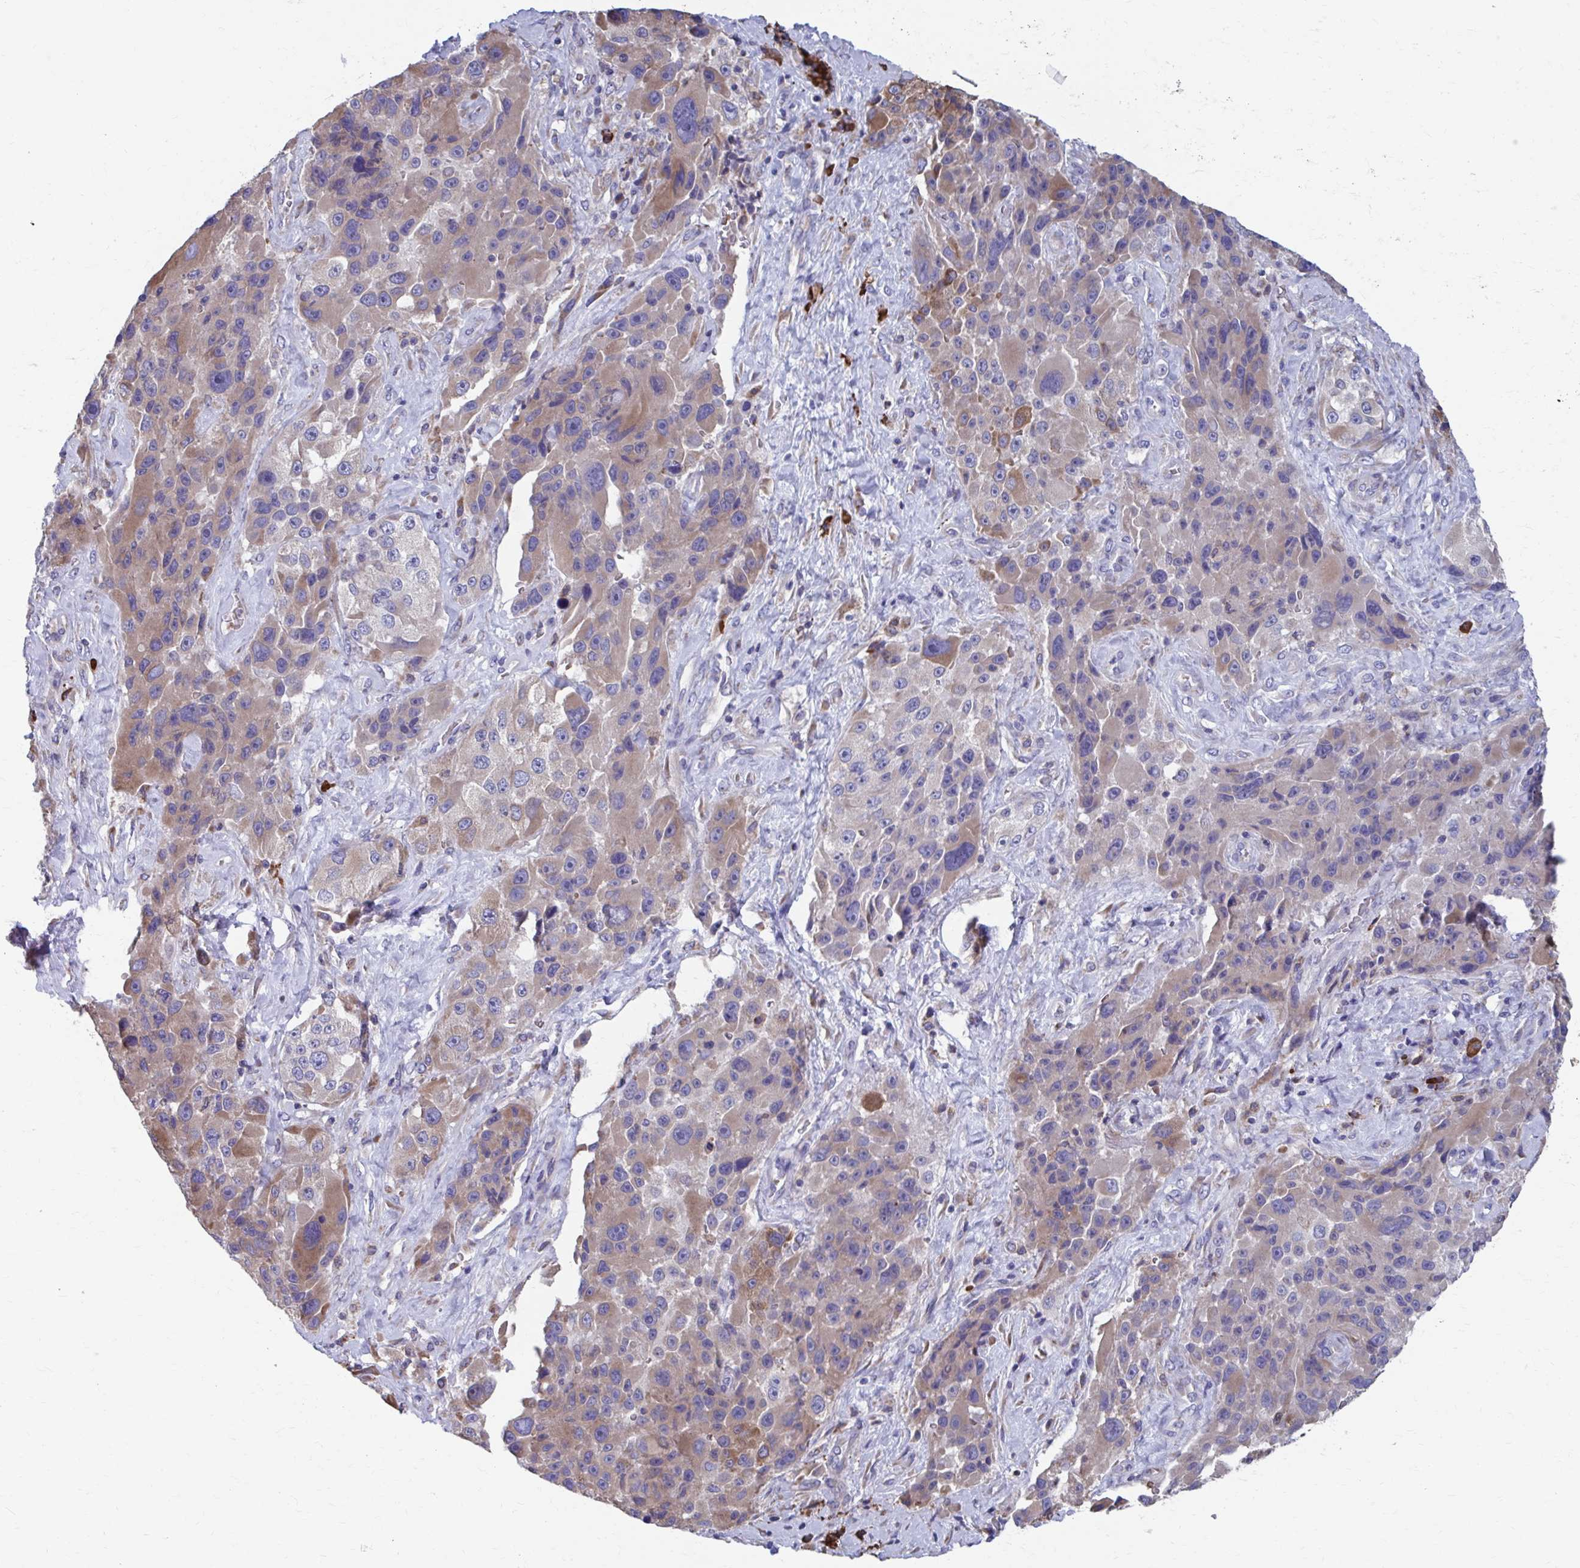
{"staining": {"intensity": "weak", "quantity": "25%-75%", "location": "cytoplasmic/membranous"}, "tissue": "melanoma", "cell_type": "Tumor cells", "image_type": "cancer", "snomed": [{"axis": "morphology", "description": "Malignant melanoma, Metastatic site"}, {"axis": "topography", "description": "Lymph node"}], "caption": "A photomicrograph showing weak cytoplasmic/membranous positivity in approximately 25%-75% of tumor cells in melanoma, as visualized by brown immunohistochemical staining.", "gene": "FKBP2", "patient": {"sex": "male", "age": 62}}